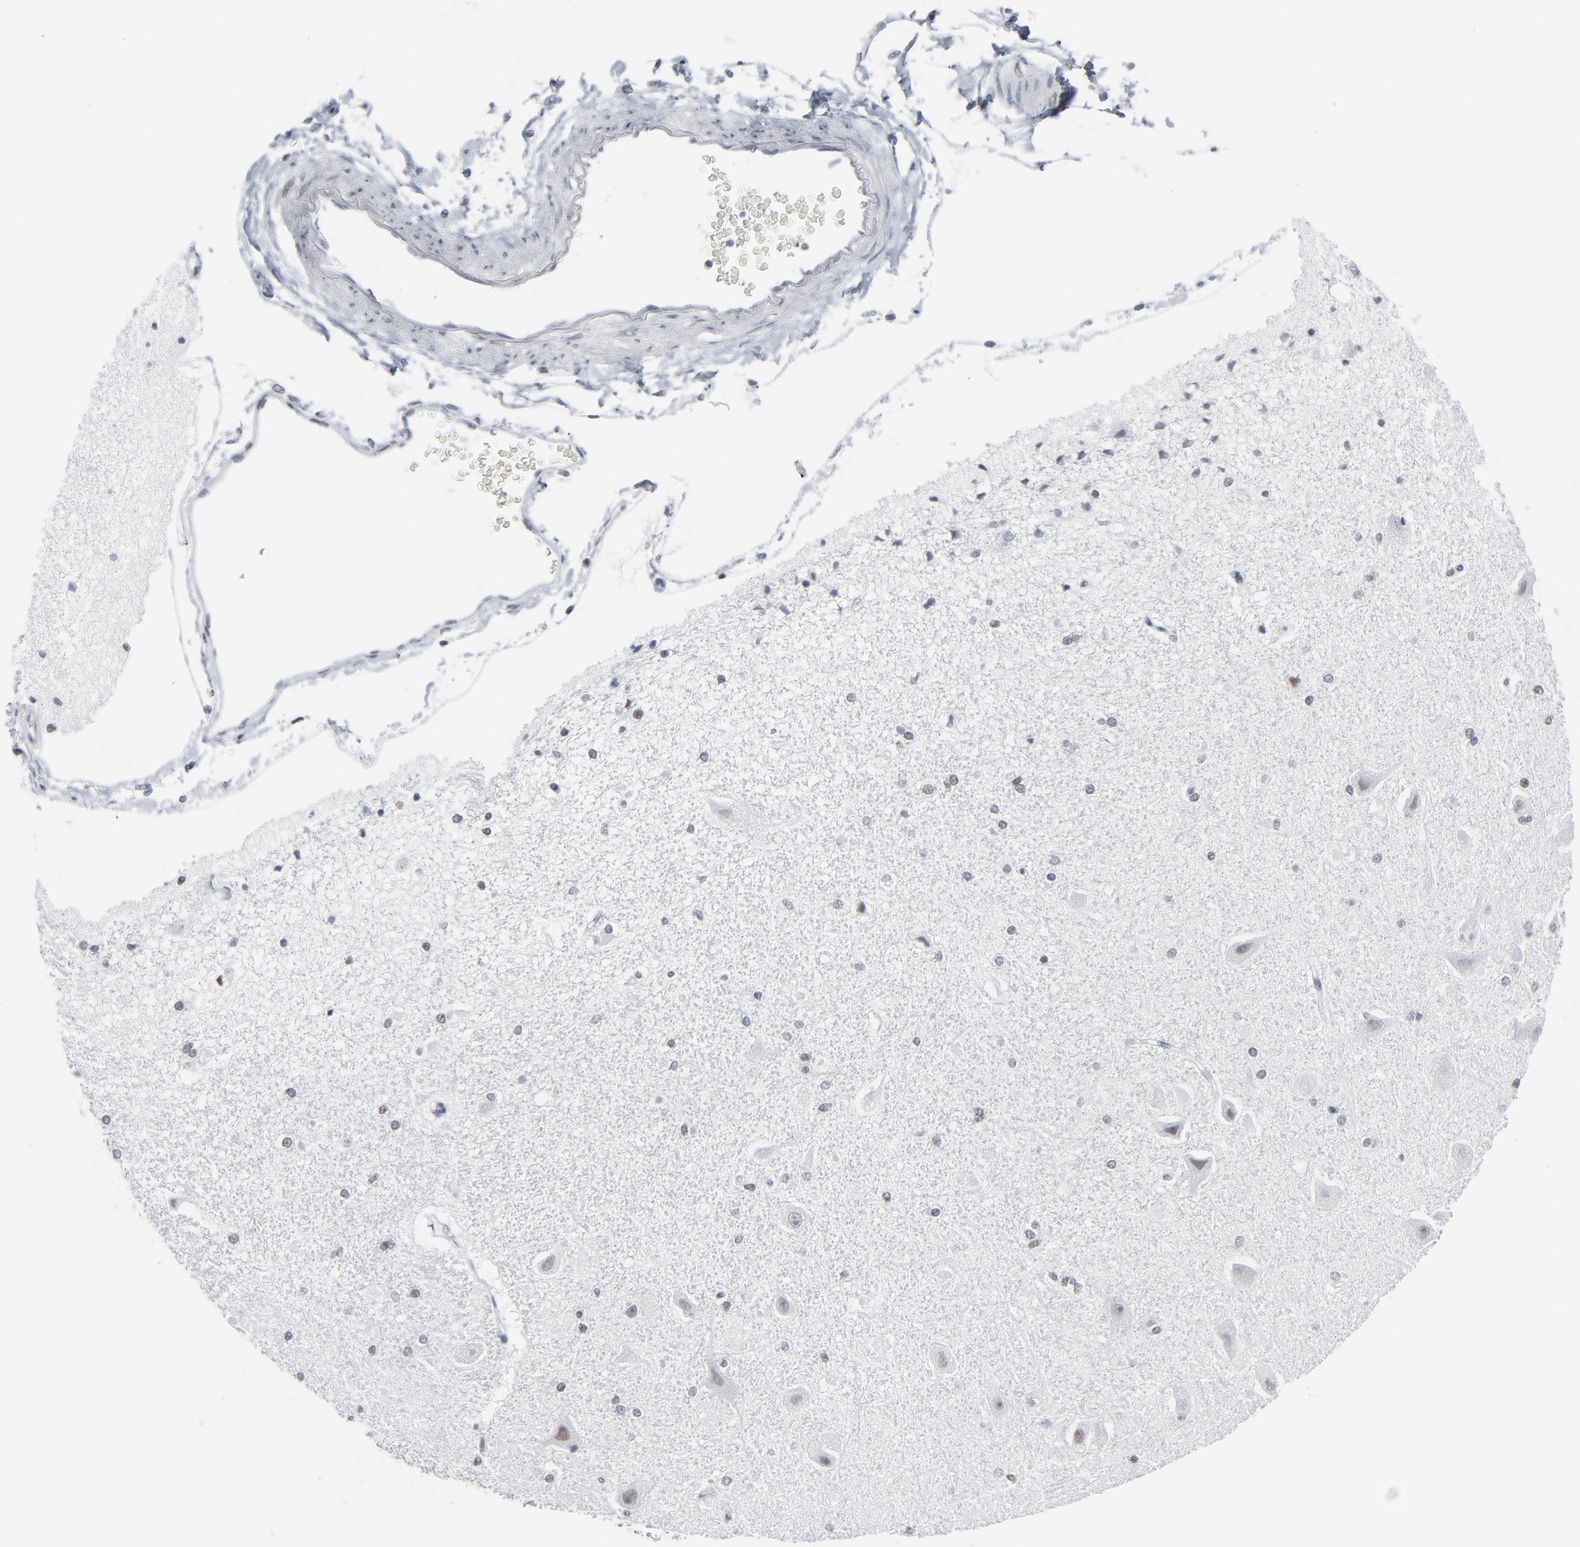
{"staining": {"intensity": "weak", "quantity": "25%-75%", "location": "nuclear"}, "tissue": "hippocampus", "cell_type": "Glial cells", "image_type": "normal", "snomed": [{"axis": "morphology", "description": "Normal tissue, NOS"}, {"axis": "topography", "description": "Hippocampus"}], "caption": "Immunohistochemistry (IHC) (DAB) staining of normal hippocampus exhibits weak nuclear protein expression in about 25%-75% of glial cells. (DAB (3,3'-diaminobenzidine) IHC, brown staining for protein, blue staining for nuclei).", "gene": "SIRT1", "patient": {"sex": "female", "age": 54}}